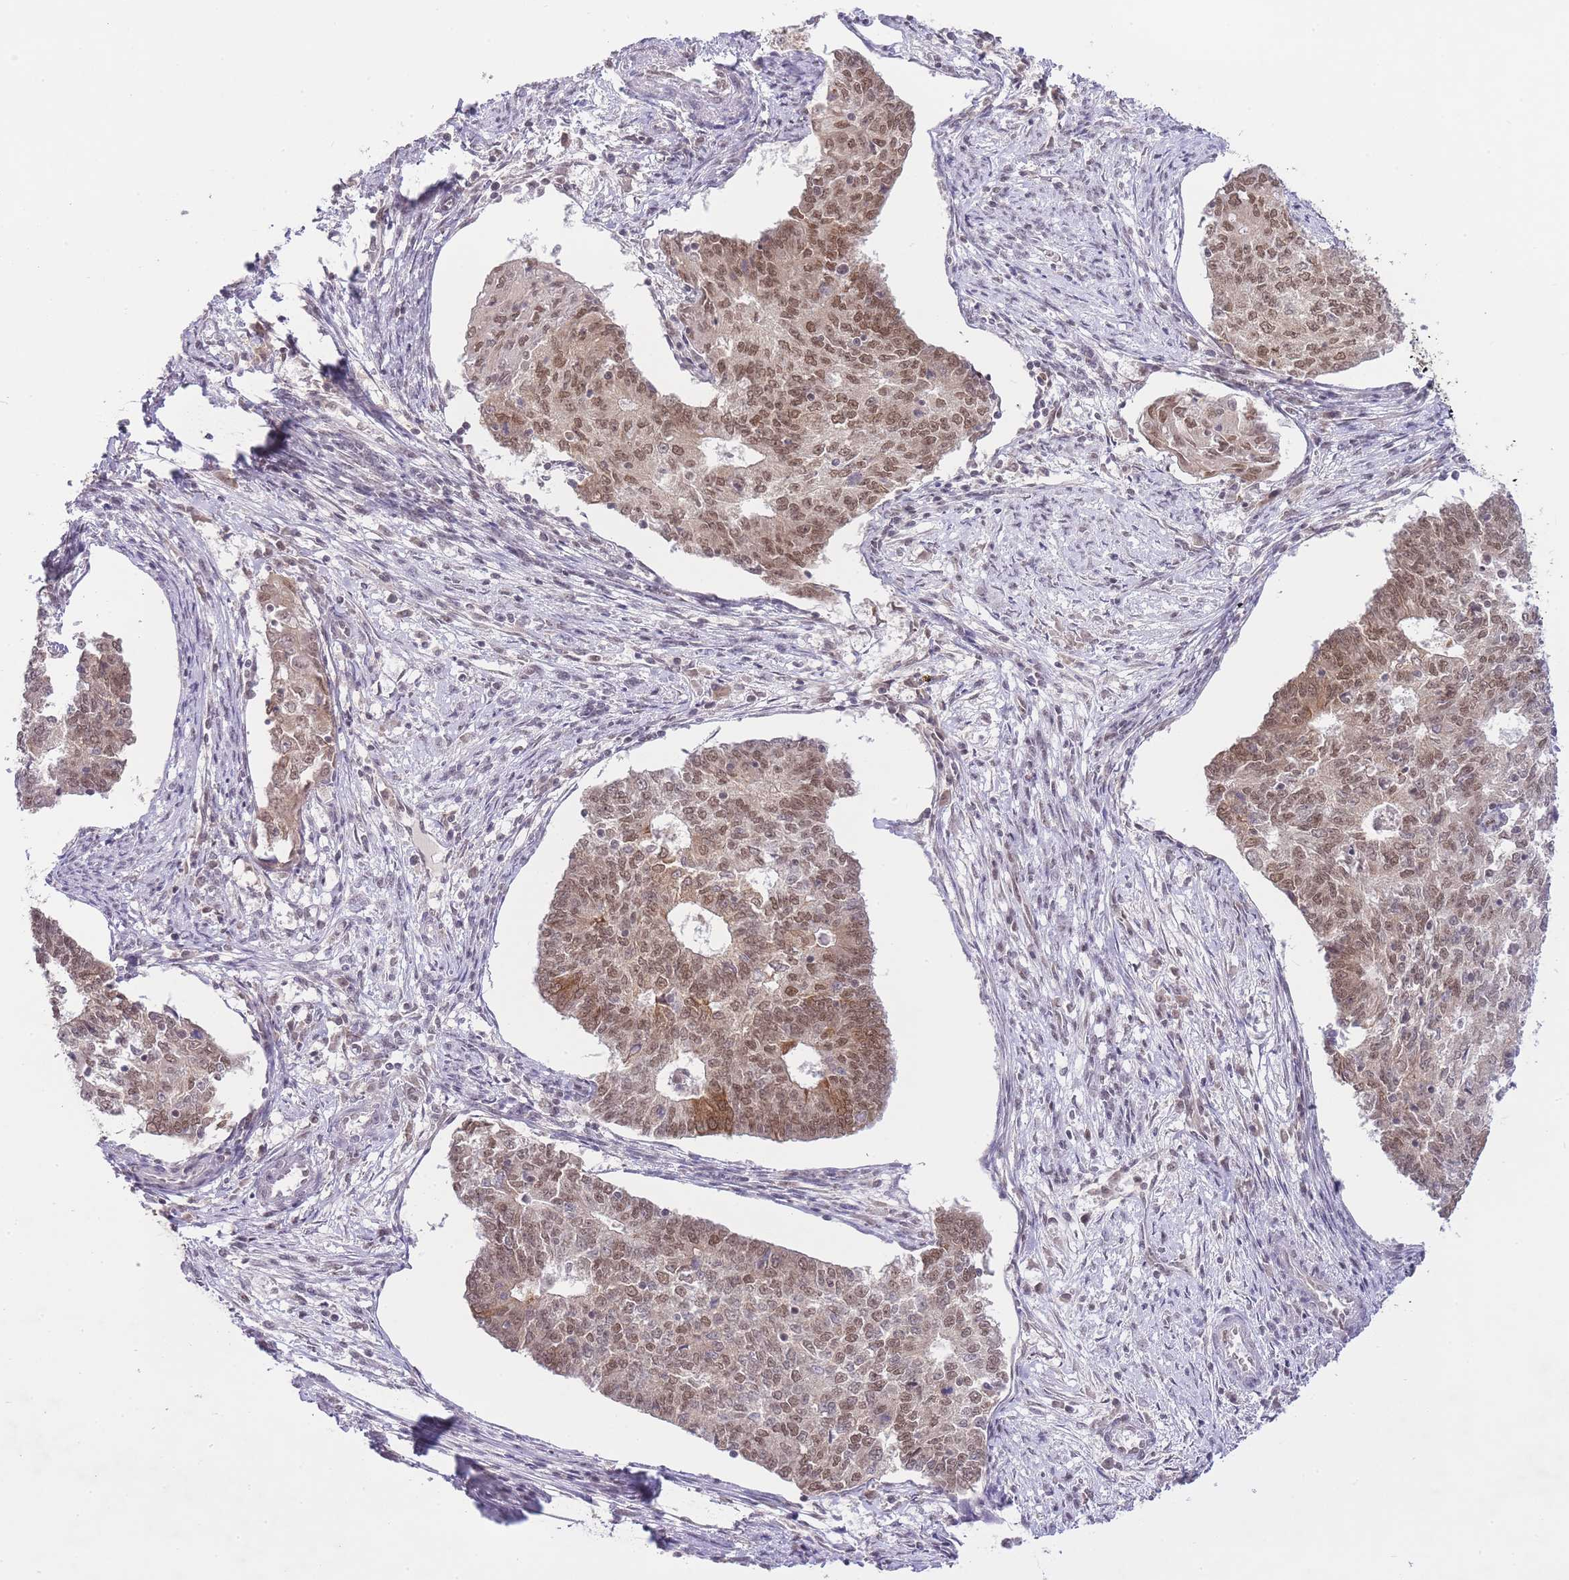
{"staining": {"intensity": "moderate", "quantity": ">75%", "location": "cytoplasmic/membranous,nuclear"}, "tissue": "endometrial cancer", "cell_type": "Tumor cells", "image_type": "cancer", "snomed": [{"axis": "morphology", "description": "Adenocarcinoma, NOS"}, {"axis": "topography", "description": "Endometrium"}], "caption": "IHC (DAB) staining of human adenocarcinoma (endometrial) displays moderate cytoplasmic/membranous and nuclear protein positivity in approximately >75% of tumor cells.", "gene": "TMED3", "patient": {"sex": "female", "age": 56}}